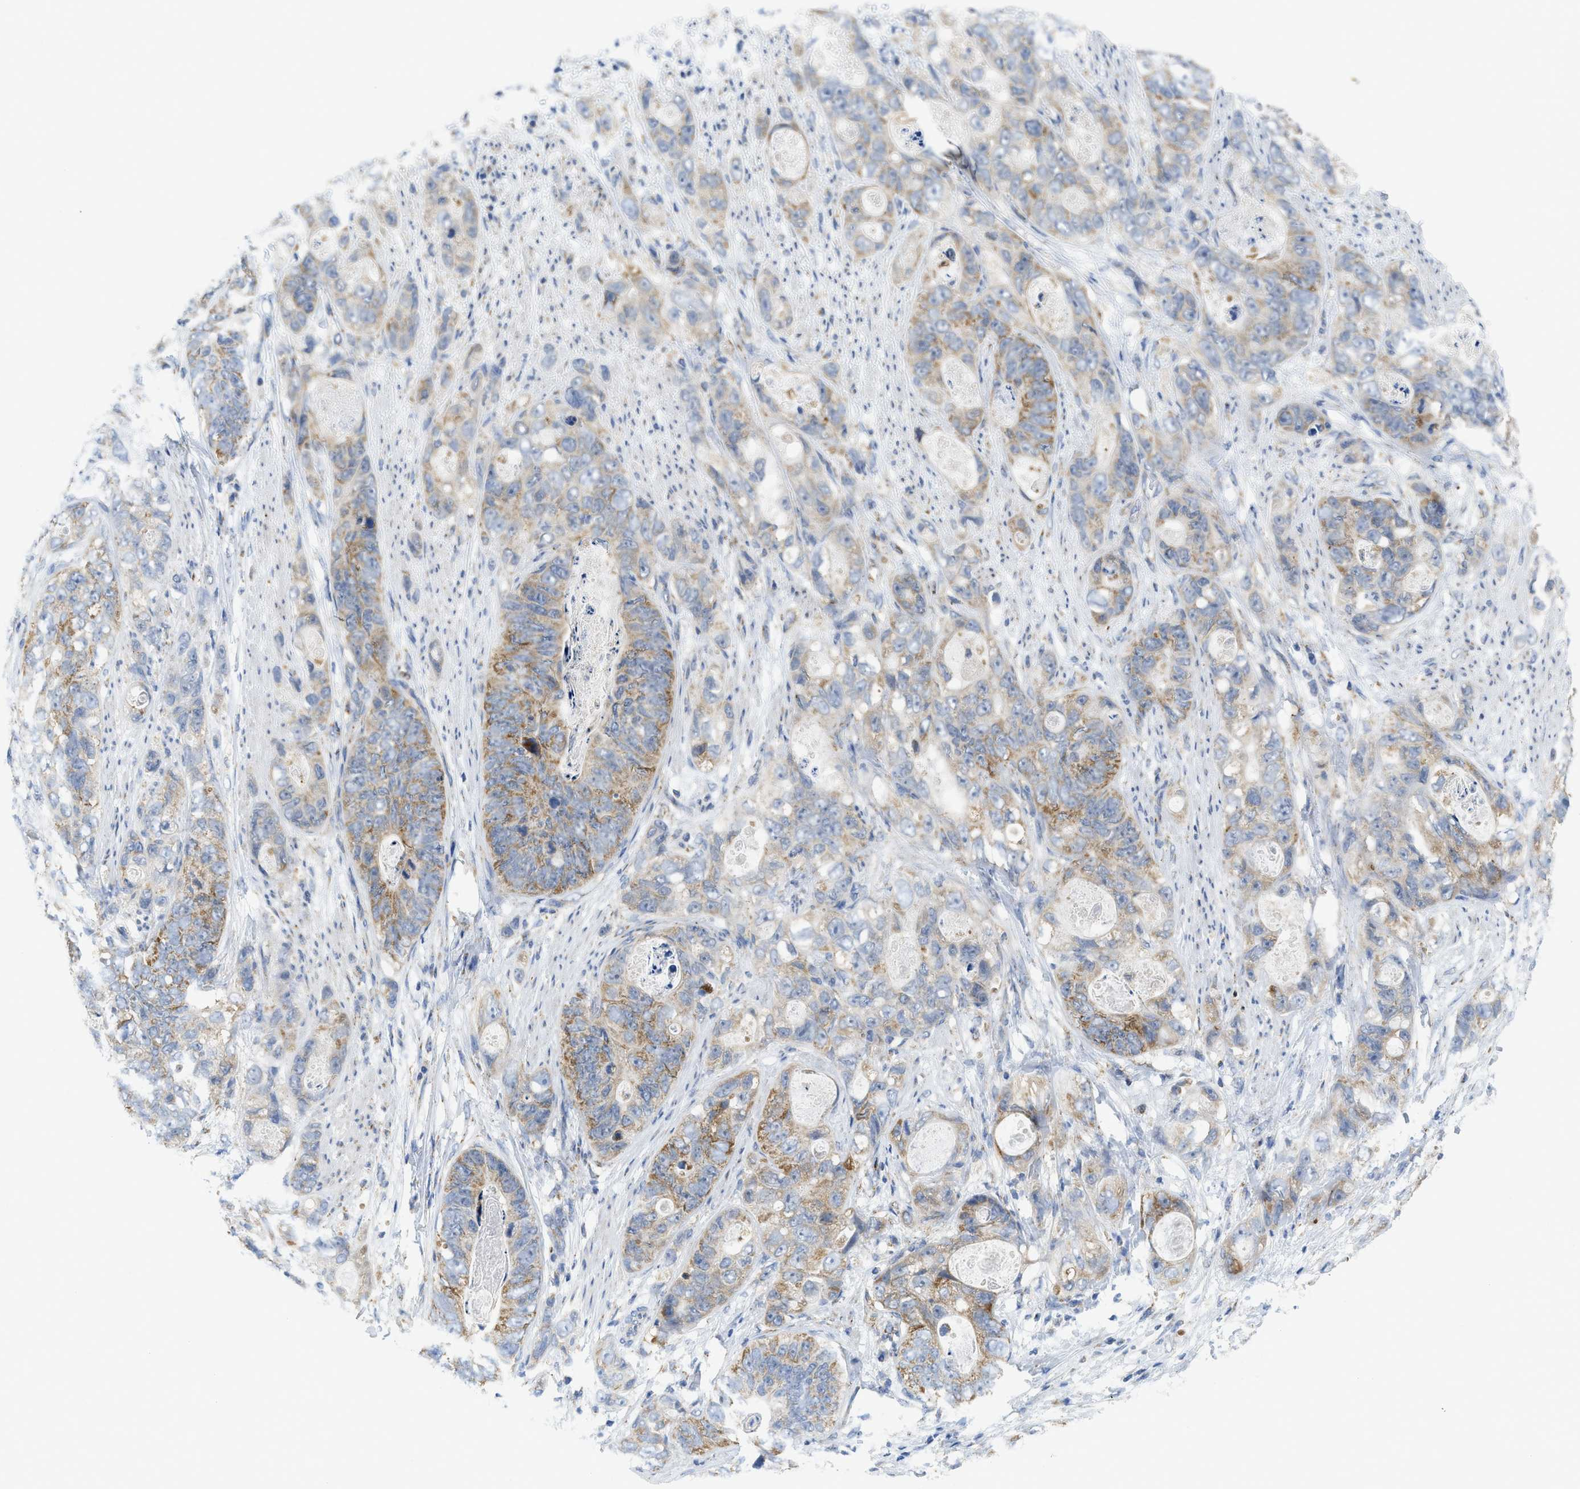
{"staining": {"intensity": "weak", "quantity": ">75%", "location": "cytoplasmic/membranous"}, "tissue": "stomach cancer", "cell_type": "Tumor cells", "image_type": "cancer", "snomed": [{"axis": "morphology", "description": "Adenocarcinoma, NOS"}, {"axis": "topography", "description": "Stomach"}], "caption": "Adenocarcinoma (stomach) tissue displays weak cytoplasmic/membranous expression in about >75% of tumor cells, visualized by immunohistochemistry.", "gene": "GATD3", "patient": {"sex": "female", "age": 89}}